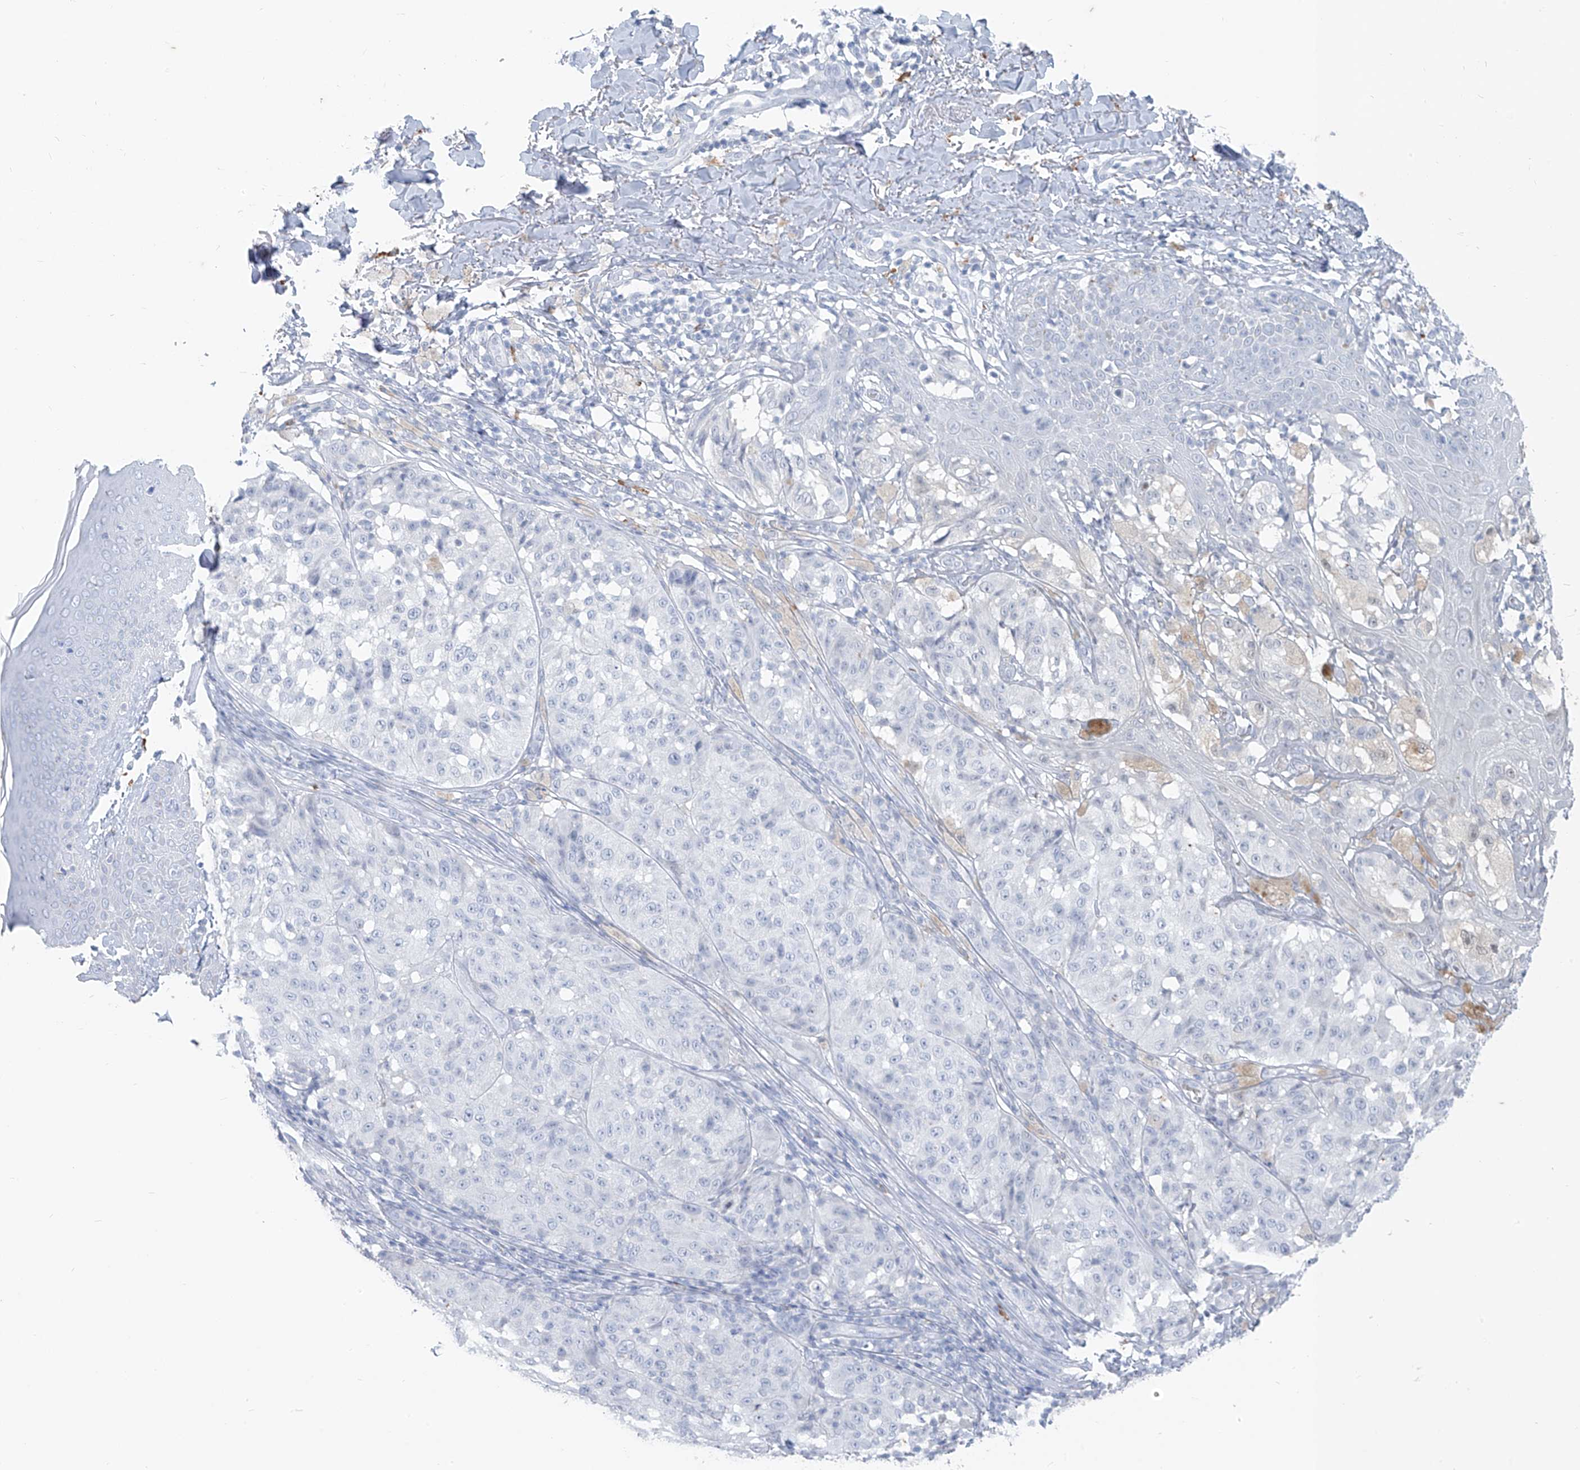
{"staining": {"intensity": "negative", "quantity": "none", "location": "none"}, "tissue": "melanoma", "cell_type": "Tumor cells", "image_type": "cancer", "snomed": [{"axis": "morphology", "description": "Malignant melanoma, NOS"}, {"axis": "topography", "description": "Skin"}], "caption": "Immunohistochemistry of human melanoma demonstrates no positivity in tumor cells.", "gene": "CX3CR1", "patient": {"sex": "female", "age": 46}}